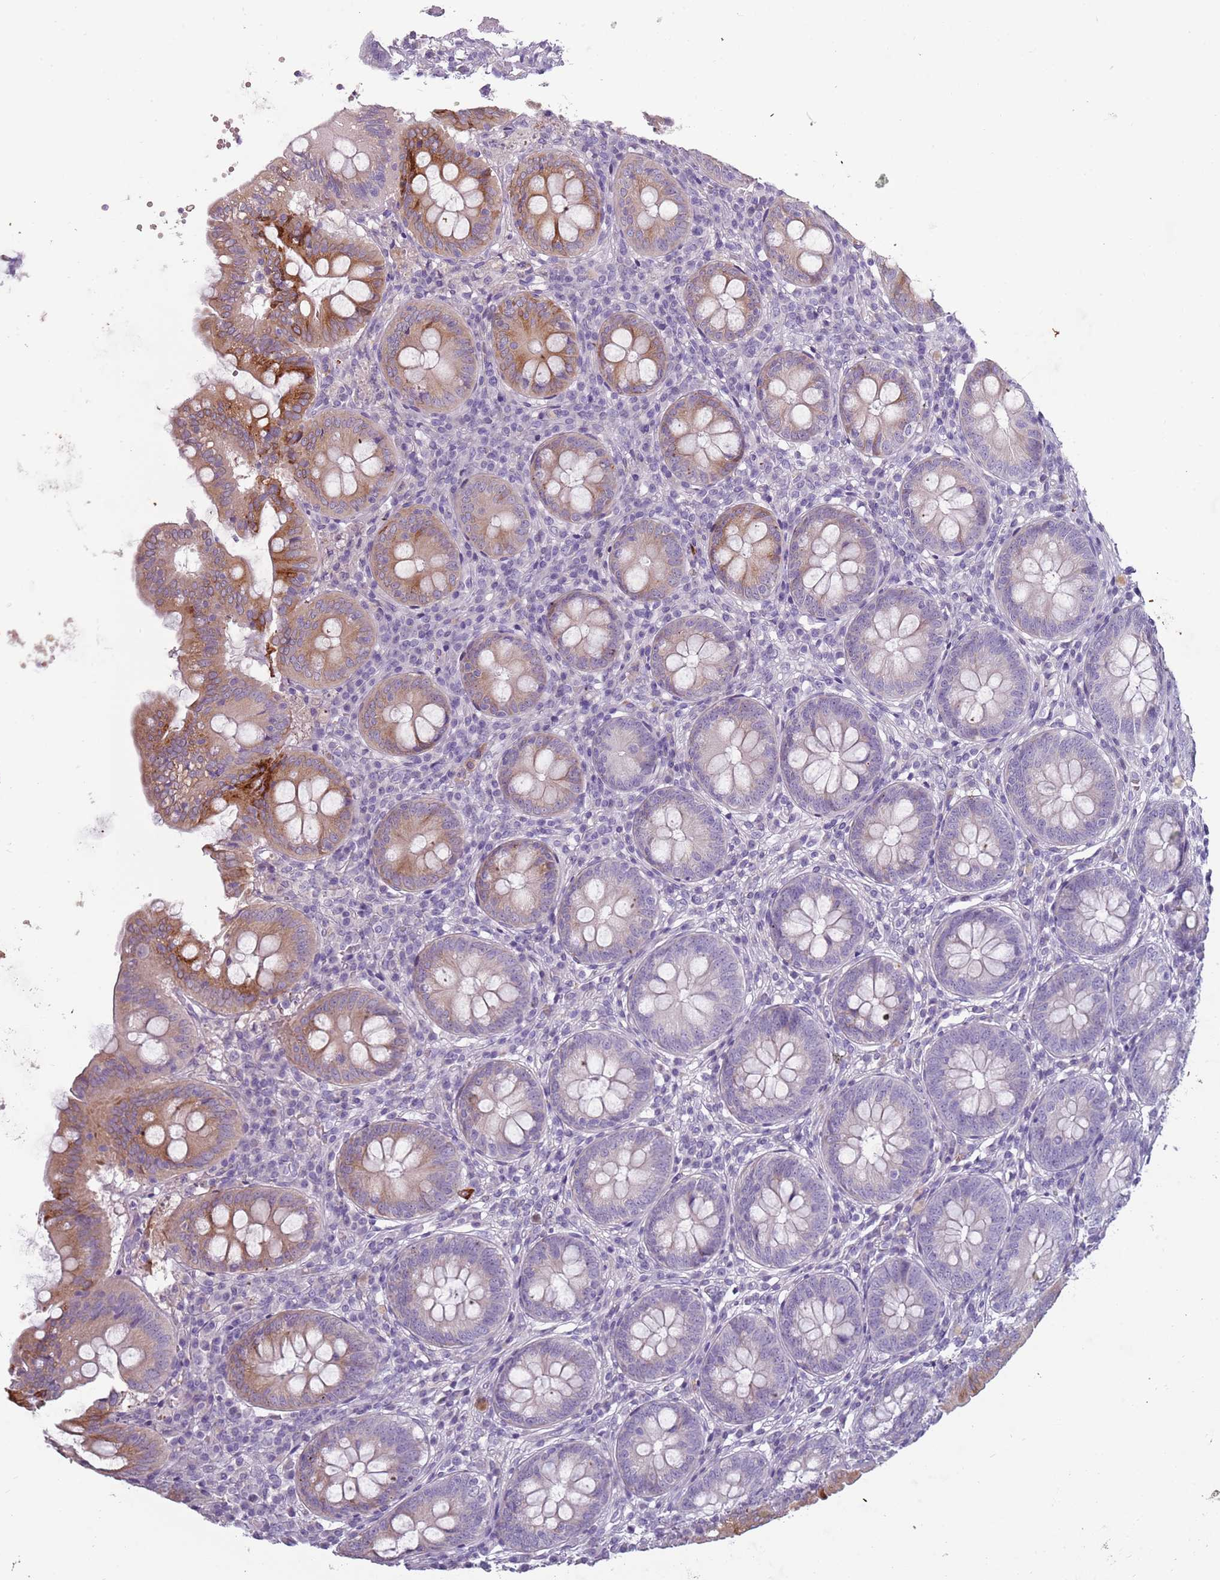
{"staining": {"intensity": "moderate", "quantity": "25%-75%", "location": "cytoplasmic/membranous"}, "tissue": "appendix", "cell_type": "Glandular cells", "image_type": "normal", "snomed": [{"axis": "morphology", "description": "Normal tissue, NOS"}, {"axis": "topography", "description": "Appendix"}], "caption": "About 25%-75% of glandular cells in benign appendix demonstrate moderate cytoplasmic/membranous protein positivity as visualized by brown immunohistochemical staining.", "gene": "TNFRSF6B", "patient": {"sex": "female", "age": 54}}